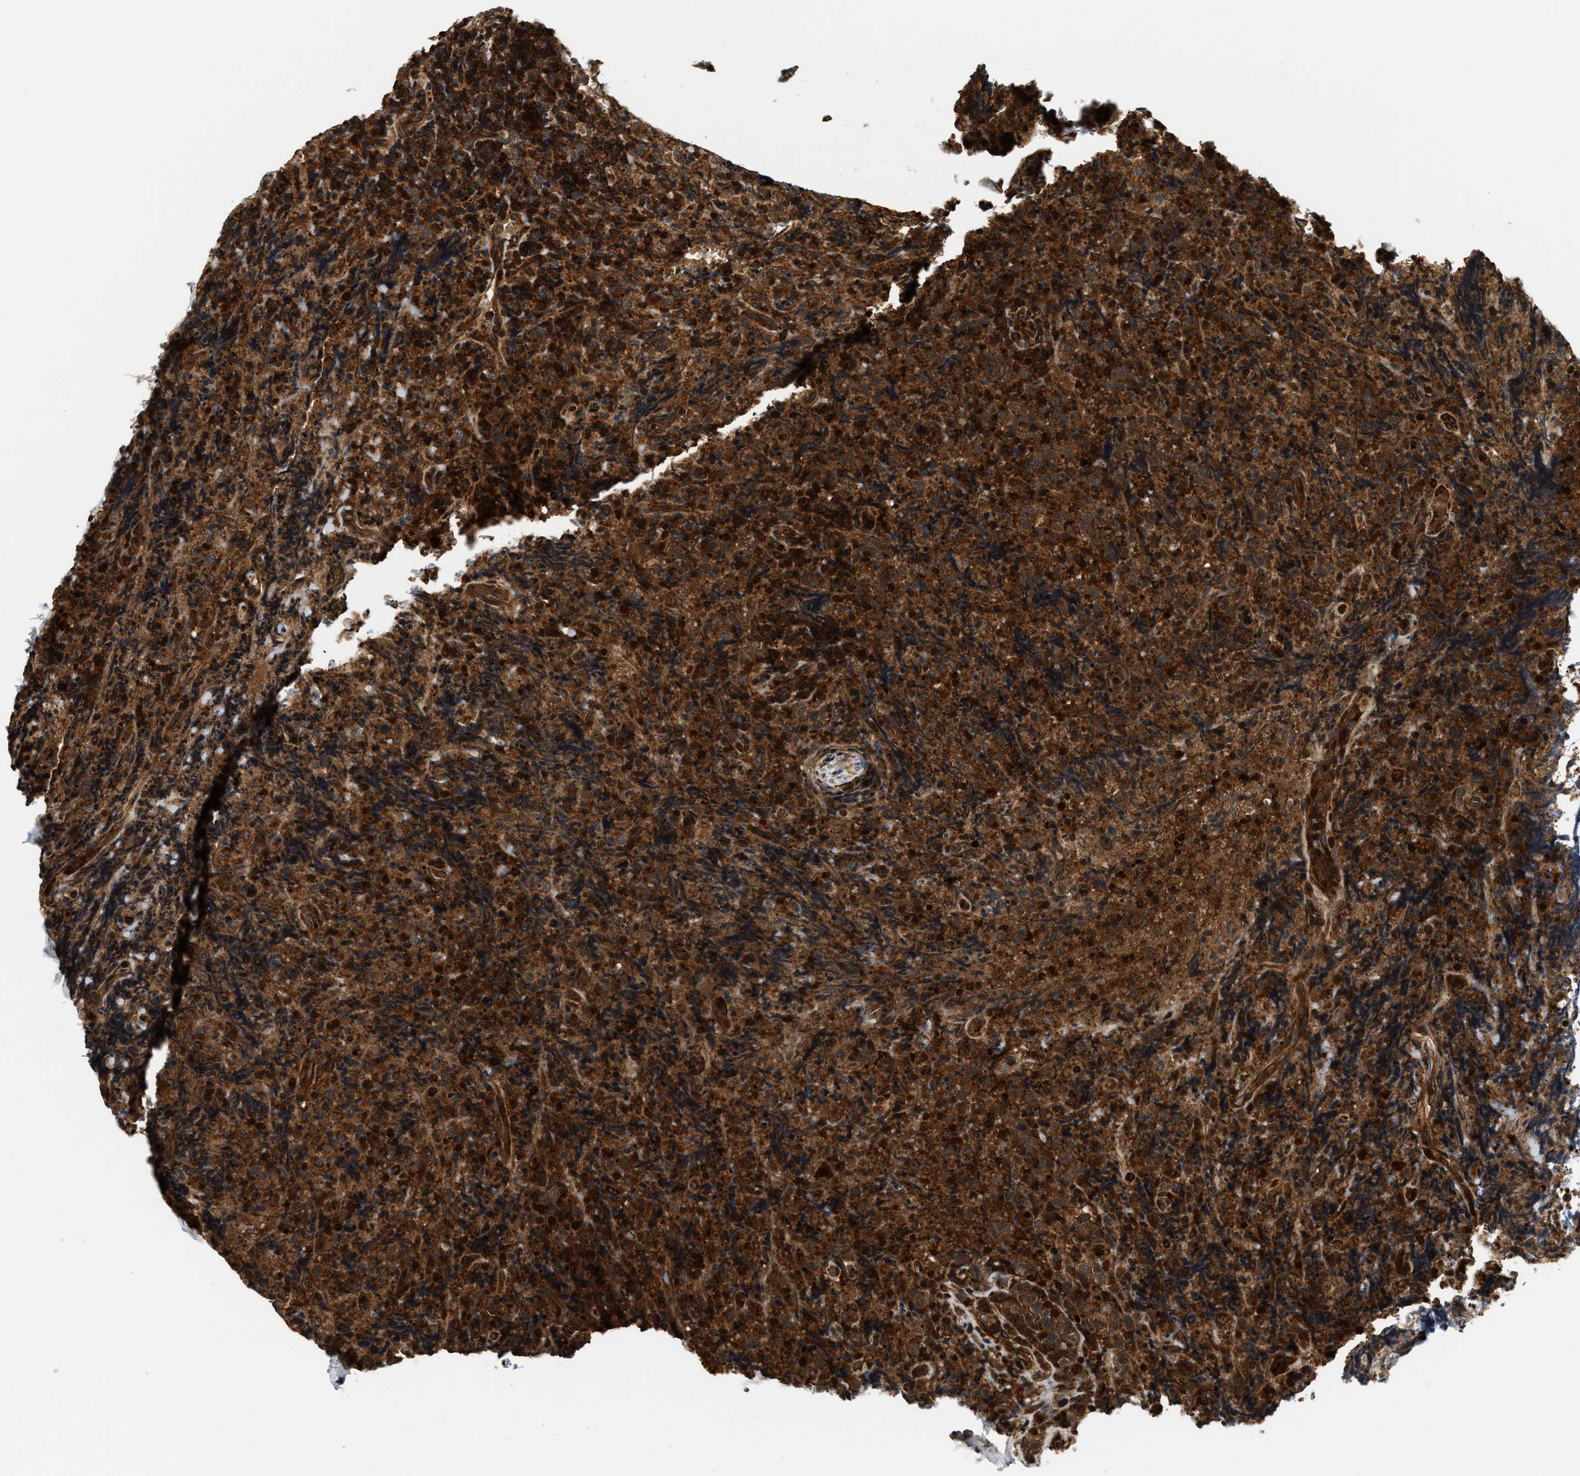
{"staining": {"intensity": "strong", "quantity": ">75%", "location": "cytoplasmic/membranous"}, "tissue": "lymphoma", "cell_type": "Tumor cells", "image_type": "cancer", "snomed": [{"axis": "morphology", "description": "Malignant lymphoma, non-Hodgkin's type, High grade"}, {"axis": "topography", "description": "Tonsil"}], "caption": "Brown immunohistochemical staining in human lymphoma shows strong cytoplasmic/membranous positivity in about >75% of tumor cells.", "gene": "SAMD9", "patient": {"sex": "female", "age": 36}}